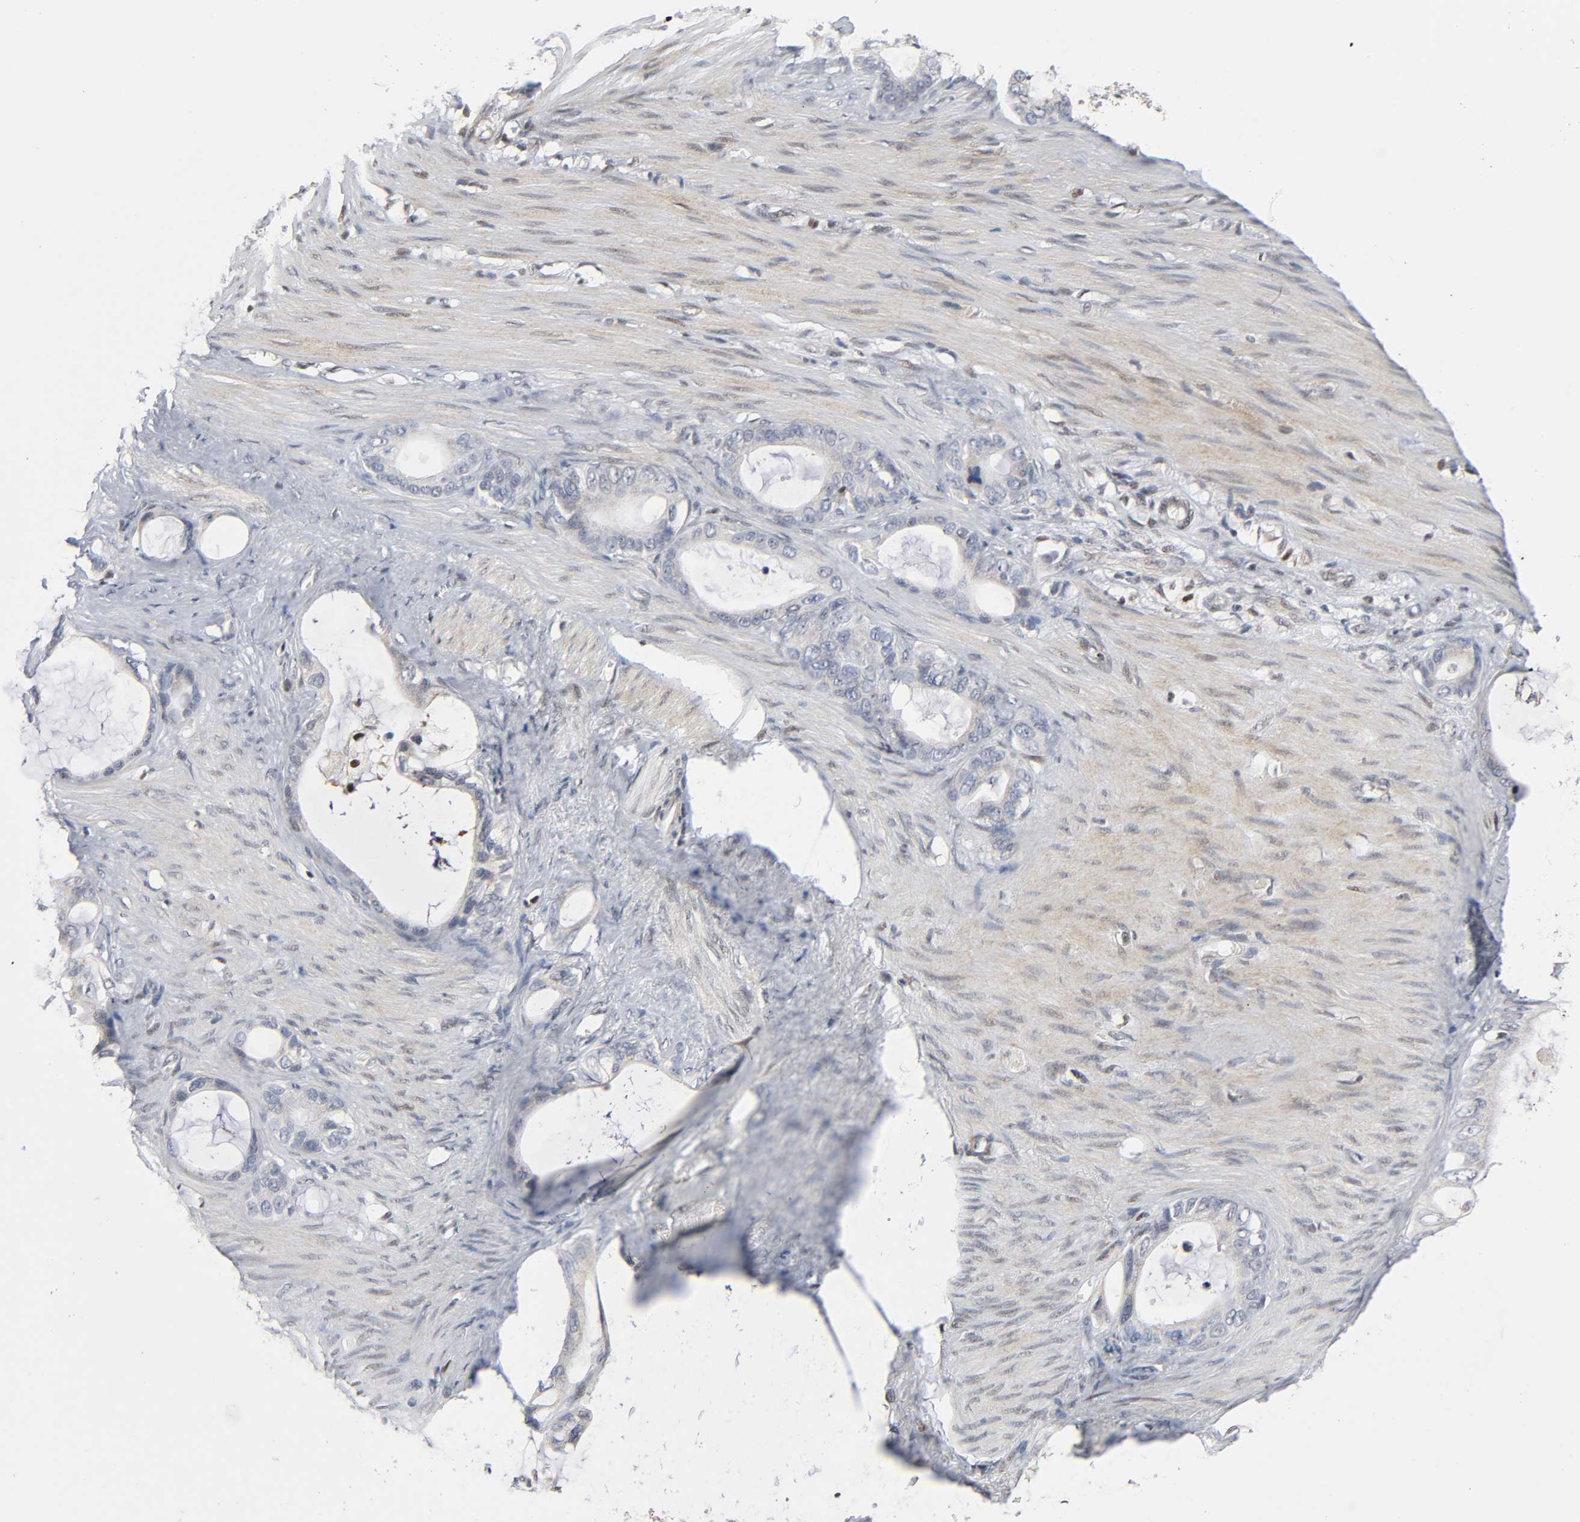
{"staining": {"intensity": "negative", "quantity": "none", "location": "none"}, "tissue": "stomach cancer", "cell_type": "Tumor cells", "image_type": "cancer", "snomed": [{"axis": "morphology", "description": "Adenocarcinoma, NOS"}, {"axis": "topography", "description": "Stomach"}], "caption": "A histopathology image of human stomach adenocarcinoma is negative for staining in tumor cells.", "gene": "KAT2B", "patient": {"sex": "female", "age": 75}}